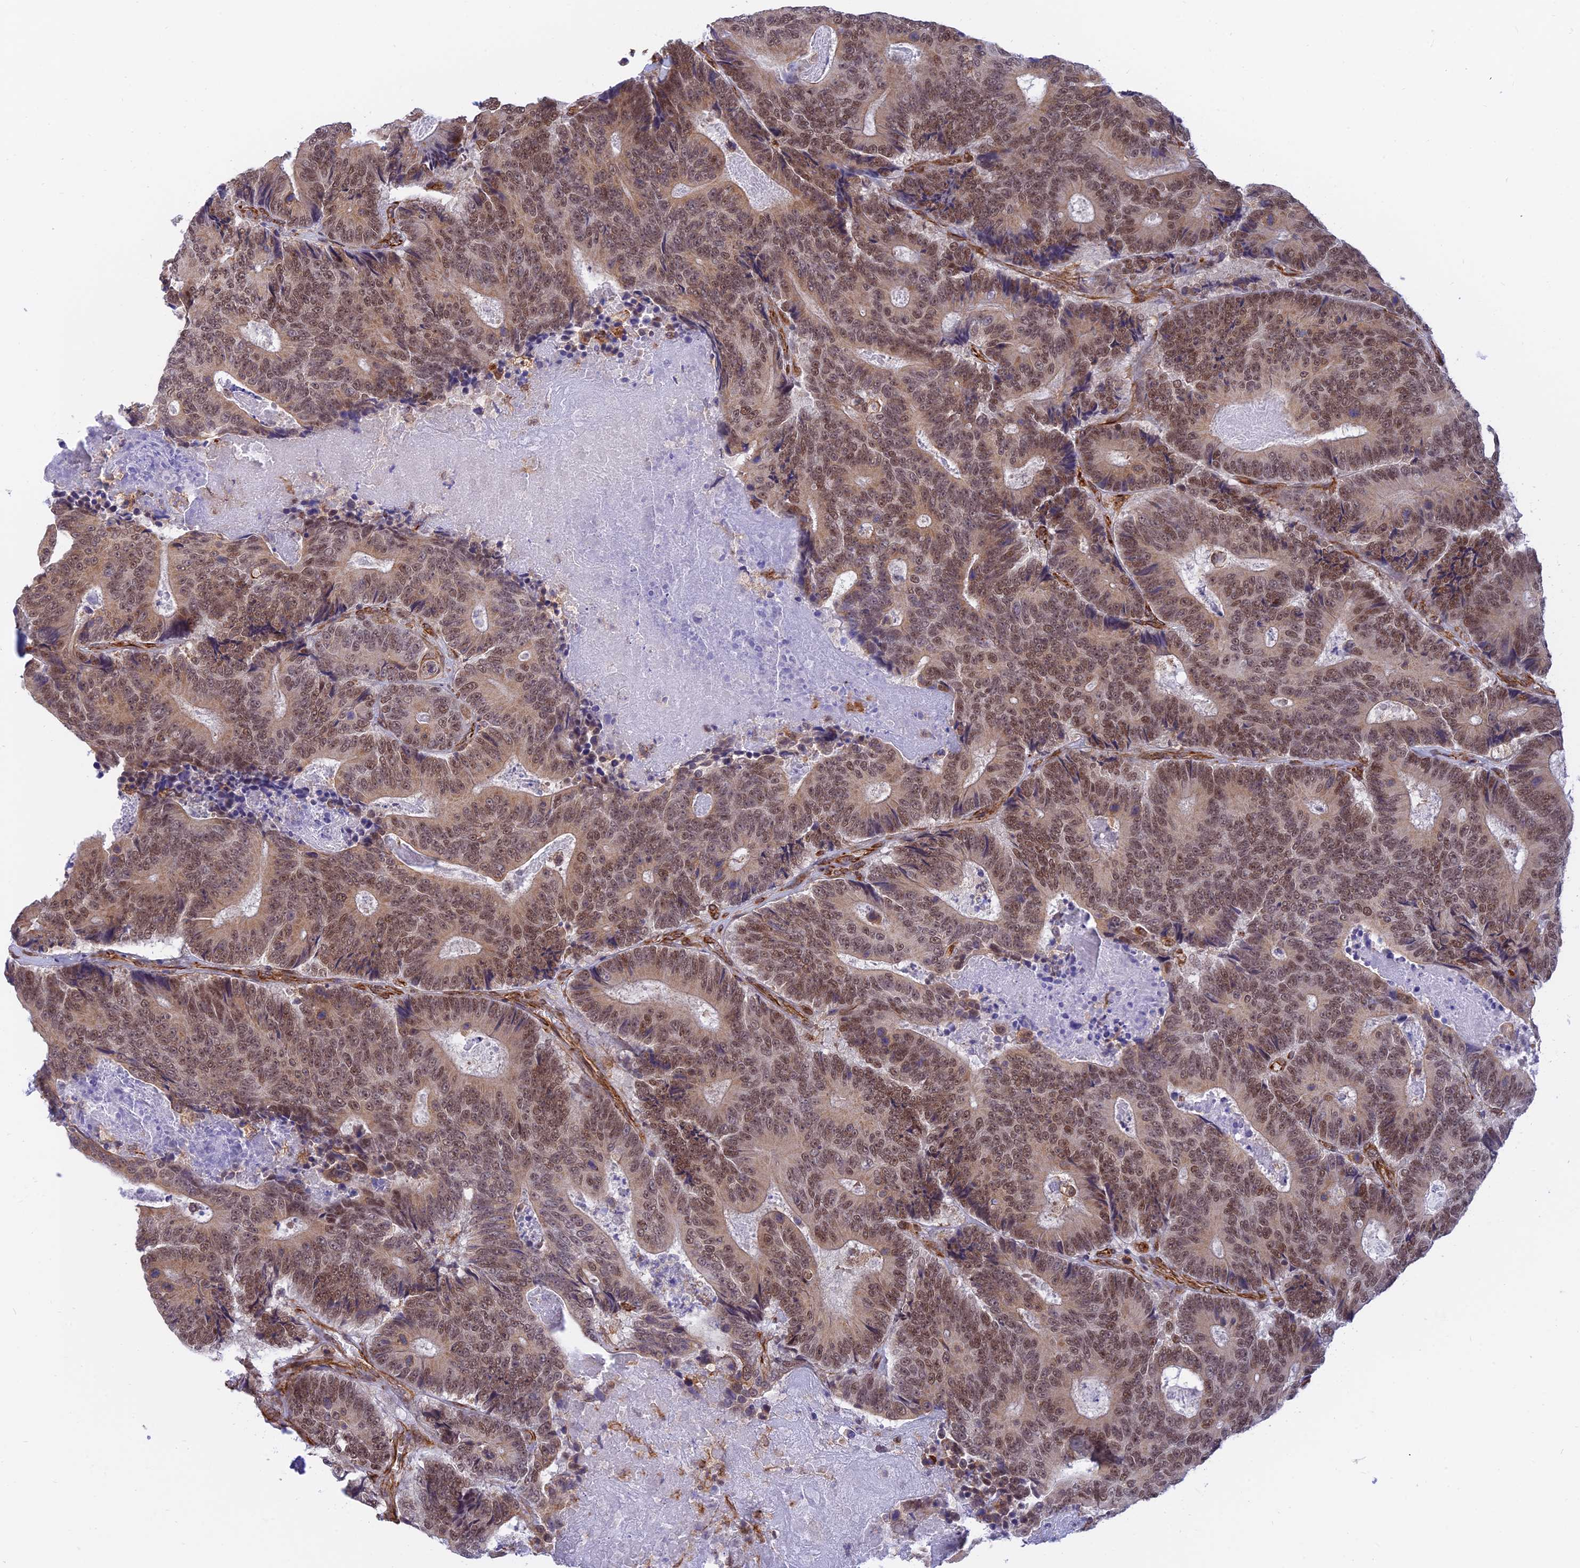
{"staining": {"intensity": "moderate", "quantity": ">75%", "location": "nuclear"}, "tissue": "colorectal cancer", "cell_type": "Tumor cells", "image_type": "cancer", "snomed": [{"axis": "morphology", "description": "Adenocarcinoma, NOS"}, {"axis": "topography", "description": "Colon"}], "caption": "Immunohistochemical staining of human colorectal cancer shows moderate nuclear protein expression in approximately >75% of tumor cells.", "gene": "PAGR1", "patient": {"sex": "male", "age": 83}}